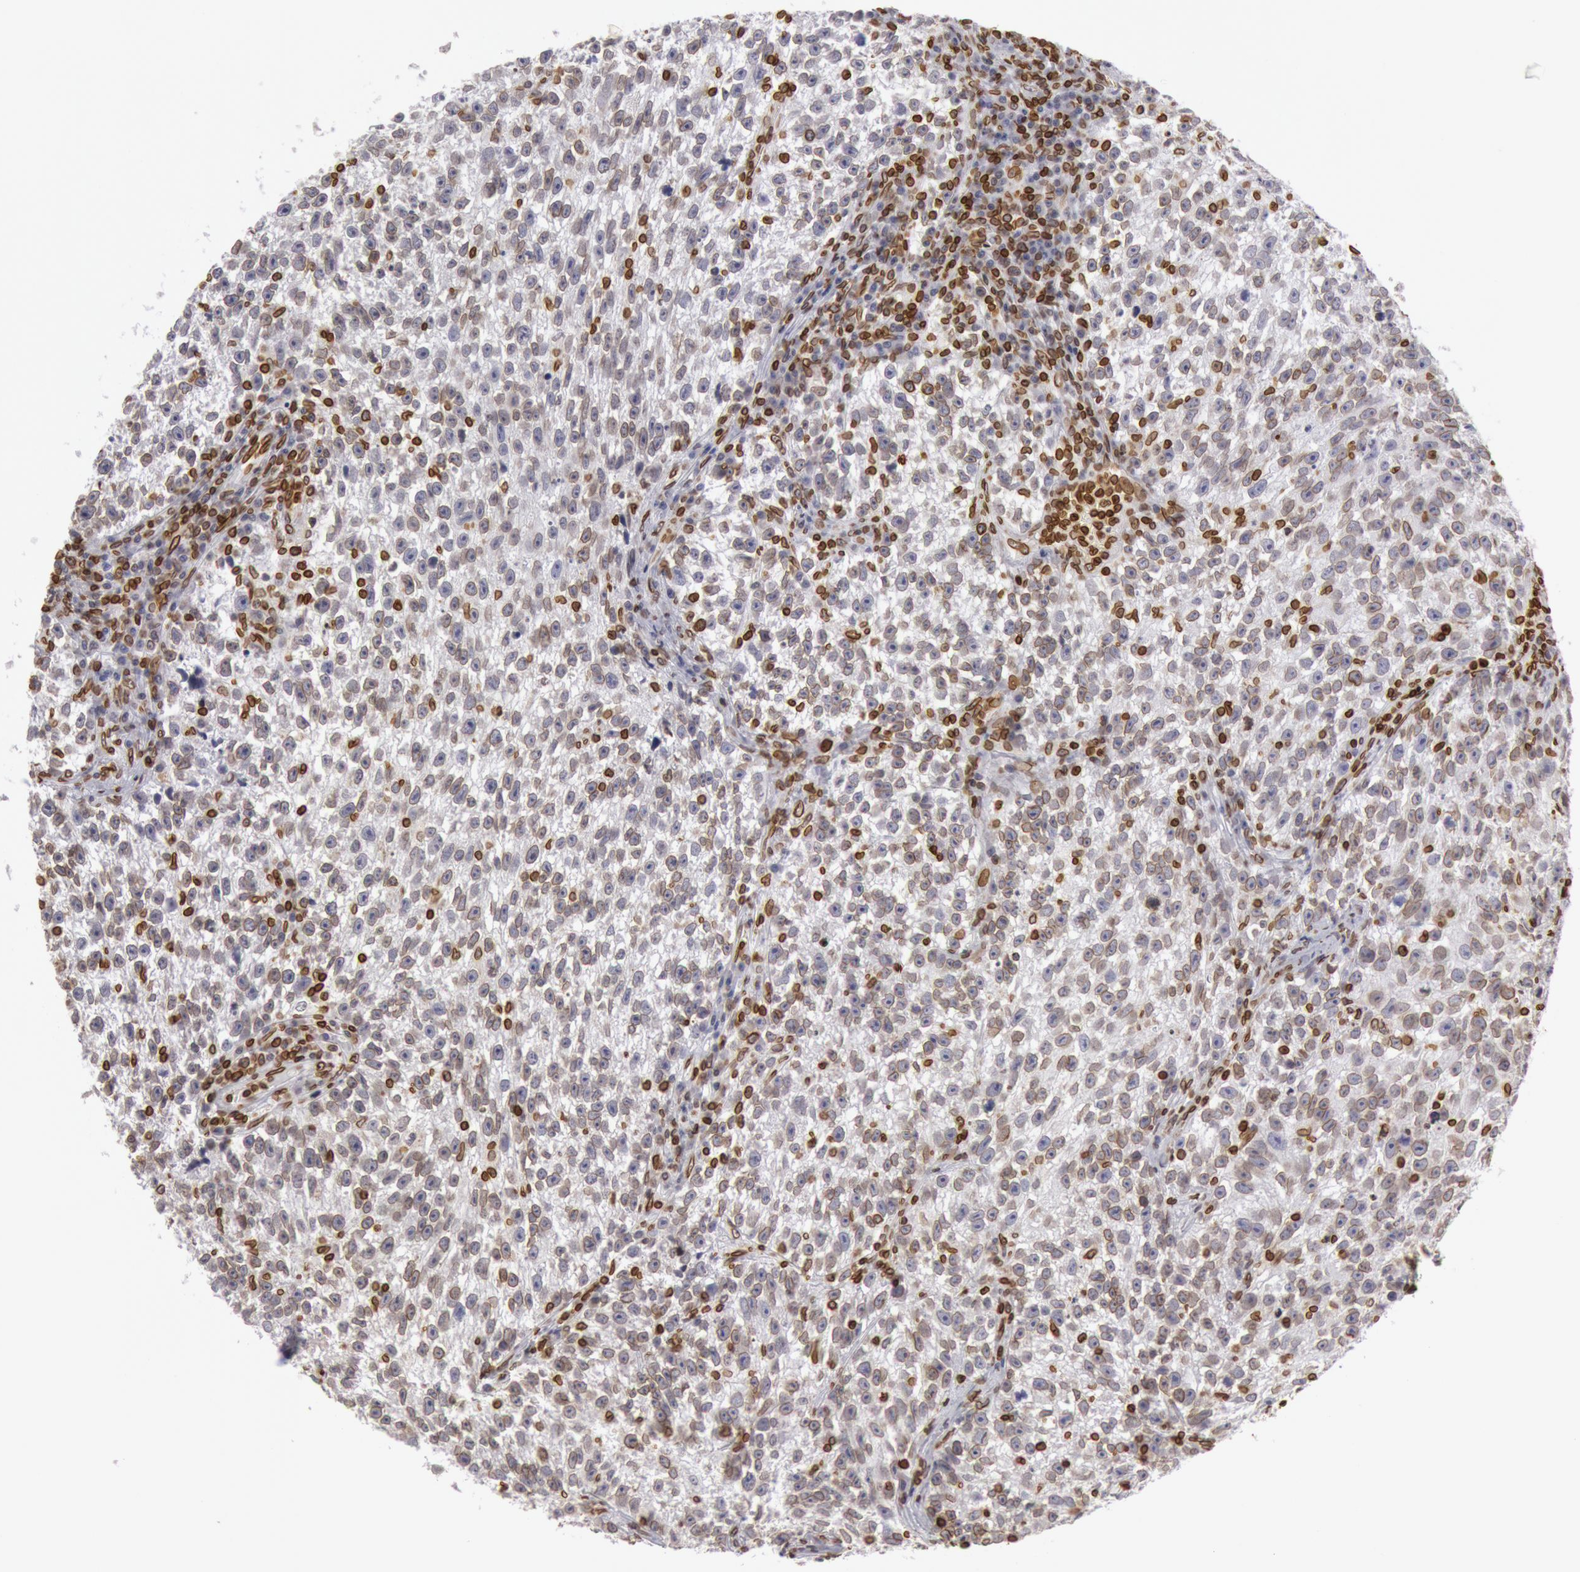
{"staining": {"intensity": "weak", "quantity": "25%-75%", "location": "cytoplasmic/membranous,nuclear"}, "tissue": "testis cancer", "cell_type": "Tumor cells", "image_type": "cancer", "snomed": [{"axis": "morphology", "description": "Seminoma, NOS"}, {"axis": "topography", "description": "Testis"}], "caption": "High-magnification brightfield microscopy of seminoma (testis) stained with DAB (3,3'-diaminobenzidine) (brown) and counterstained with hematoxylin (blue). tumor cells exhibit weak cytoplasmic/membranous and nuclear staining is appreciated in about25%-75% of cells. Nuclei are stained in blue.", "gene": "SUN2", "patient": {"sex": "male", "age": 38}}